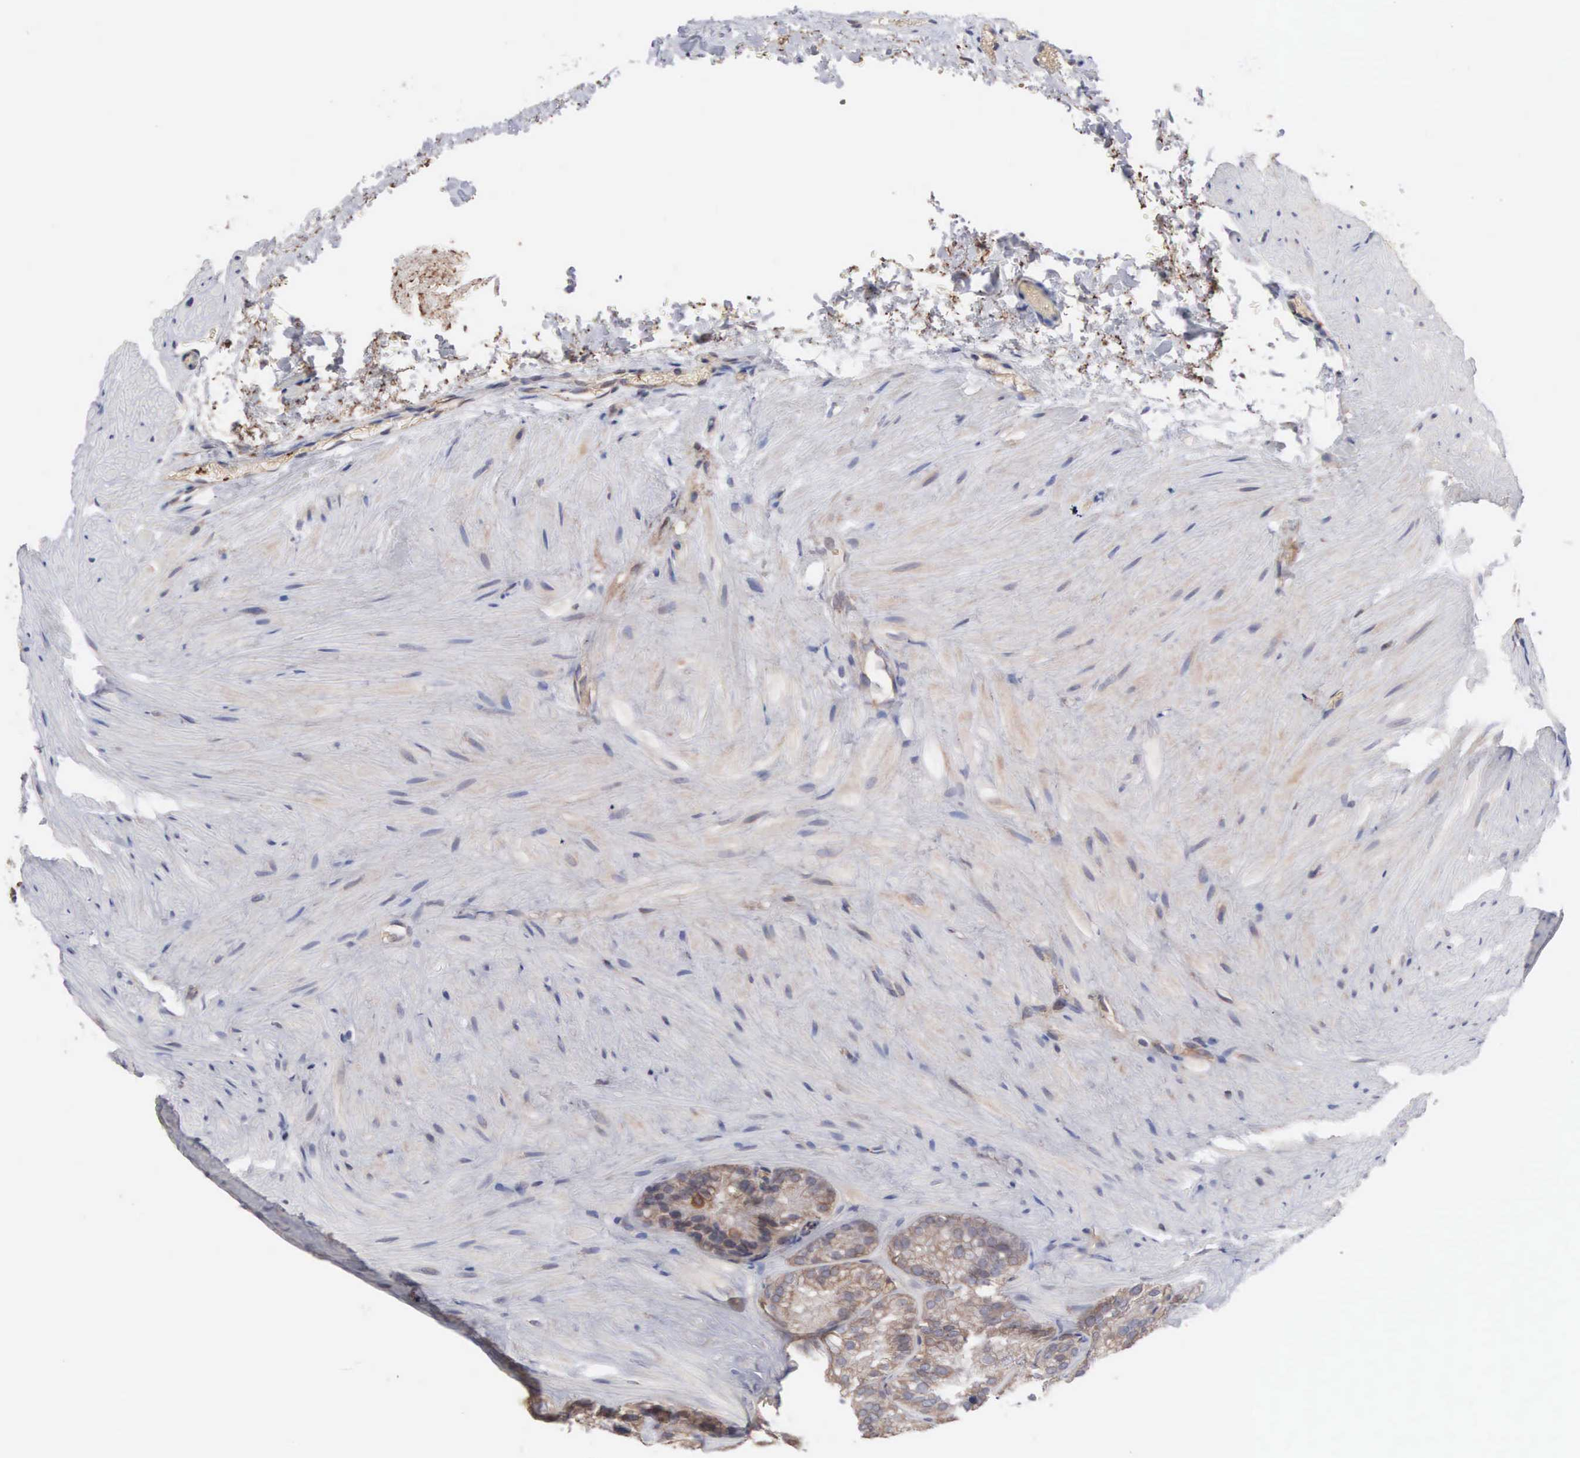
{"staining": {"intensity": "moderate", "quantity": ">75%", "location": "cytoplasmic/membranous"}, "tissue": "seminal vesicle", "cell_type": "Glandular cells", "image_type": "normal", "snomed": [{"axis": "morphology", "description": "Normal tissue, NOS"}, {"axis": "topography", "description": "Seminal veicle"}], "caption": "Immunohistochemical staining of normal seminal vesicle demonstrates moderate cytoplasmic/membranous protein staining in about >75% of glandular cells.", "gene": "INF2", "patient": {"sex": "male", "age": 69}}